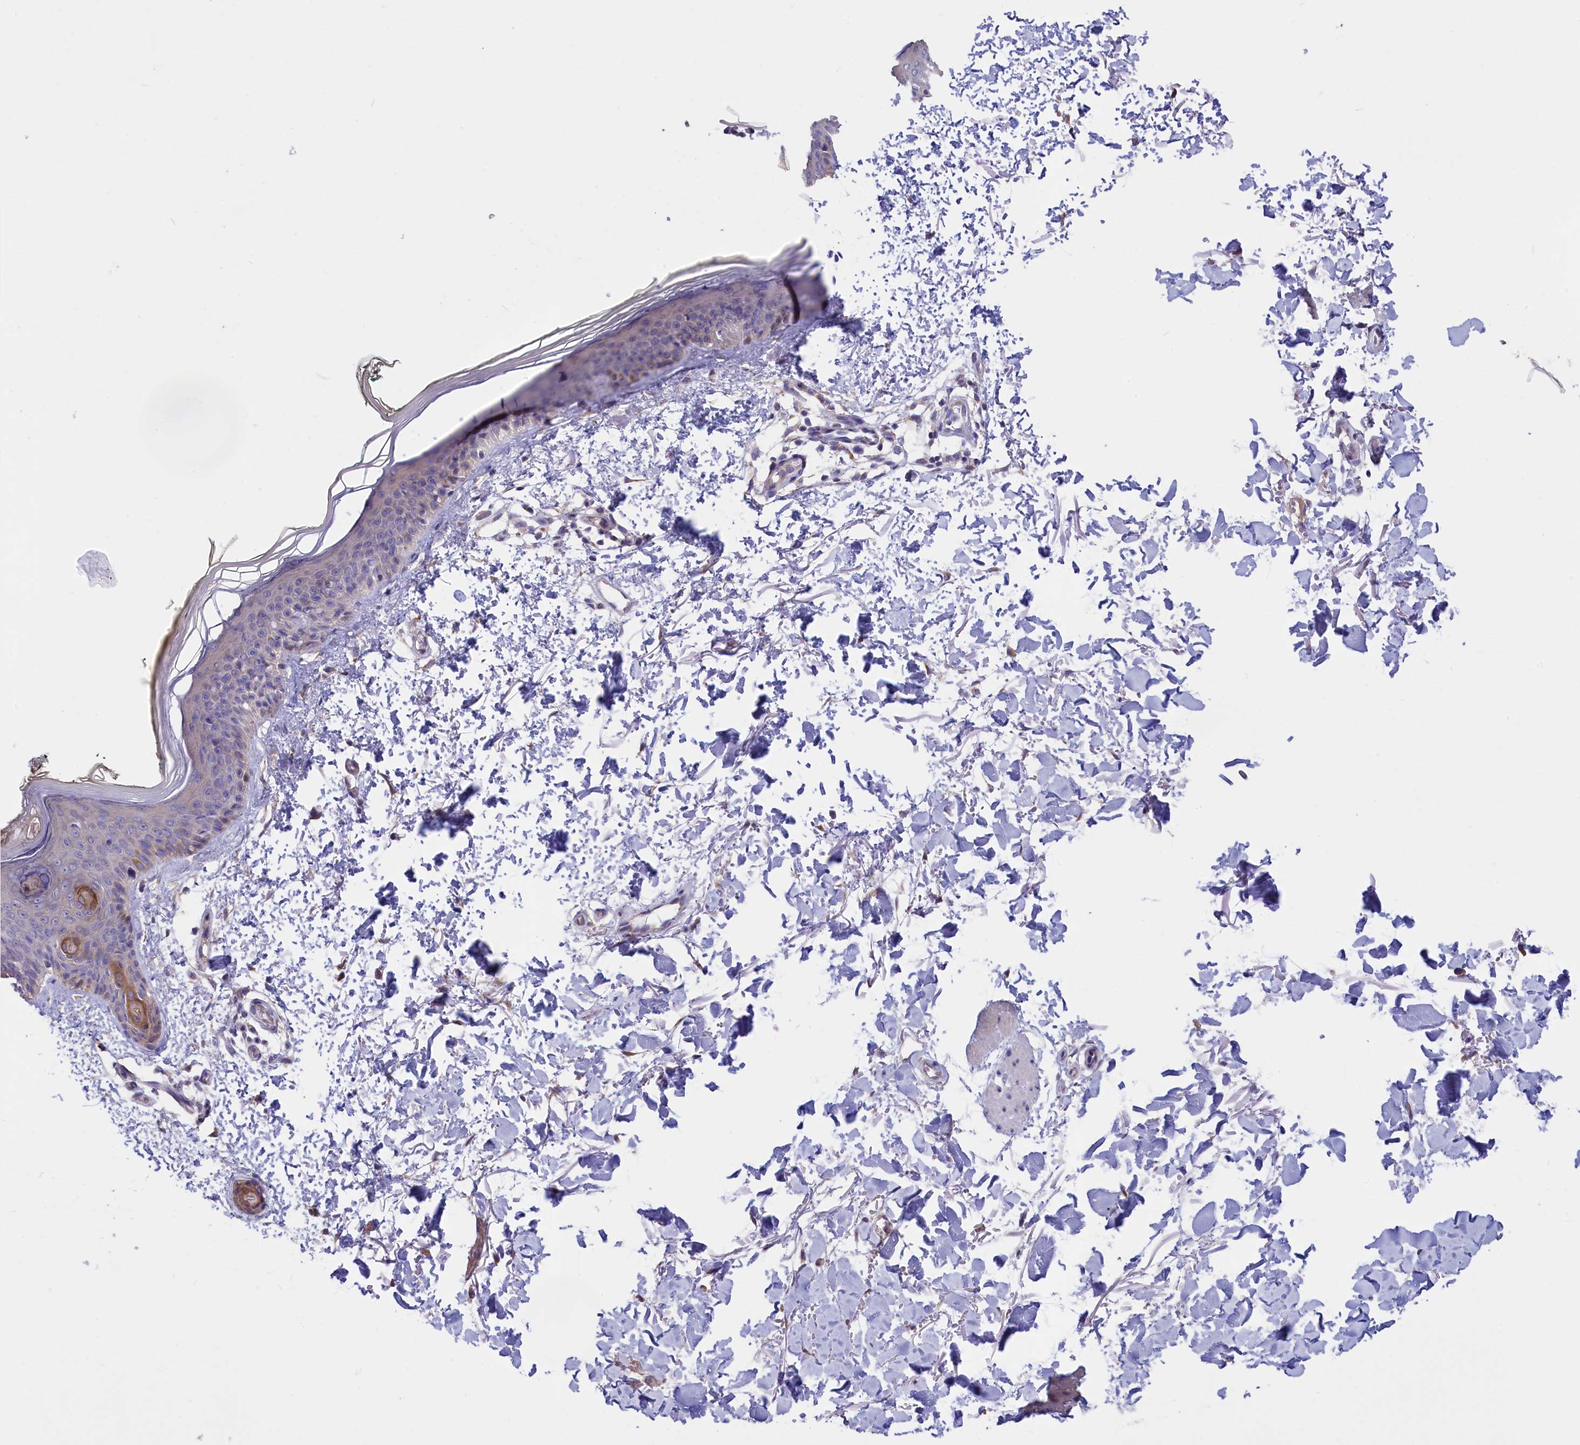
{"staining": {"intensity": "negative", "quantity": "none", "location": "none"}, "tissue": "skin", "cell_type": "Fibroblasts", "image_type": "normal", "snomed": [{"axis": "morphology", "description": "Normal tissue, NOS"}, {"axis": "topography", "description": "Skin"}], "caption": "Micrograph shows no protein staining in fibroblasts of normal skin. (DAB immunohistochemistry, high magnification).", "gene": "CYP2U1", "patient": {"sex": "male", "age": 62}}